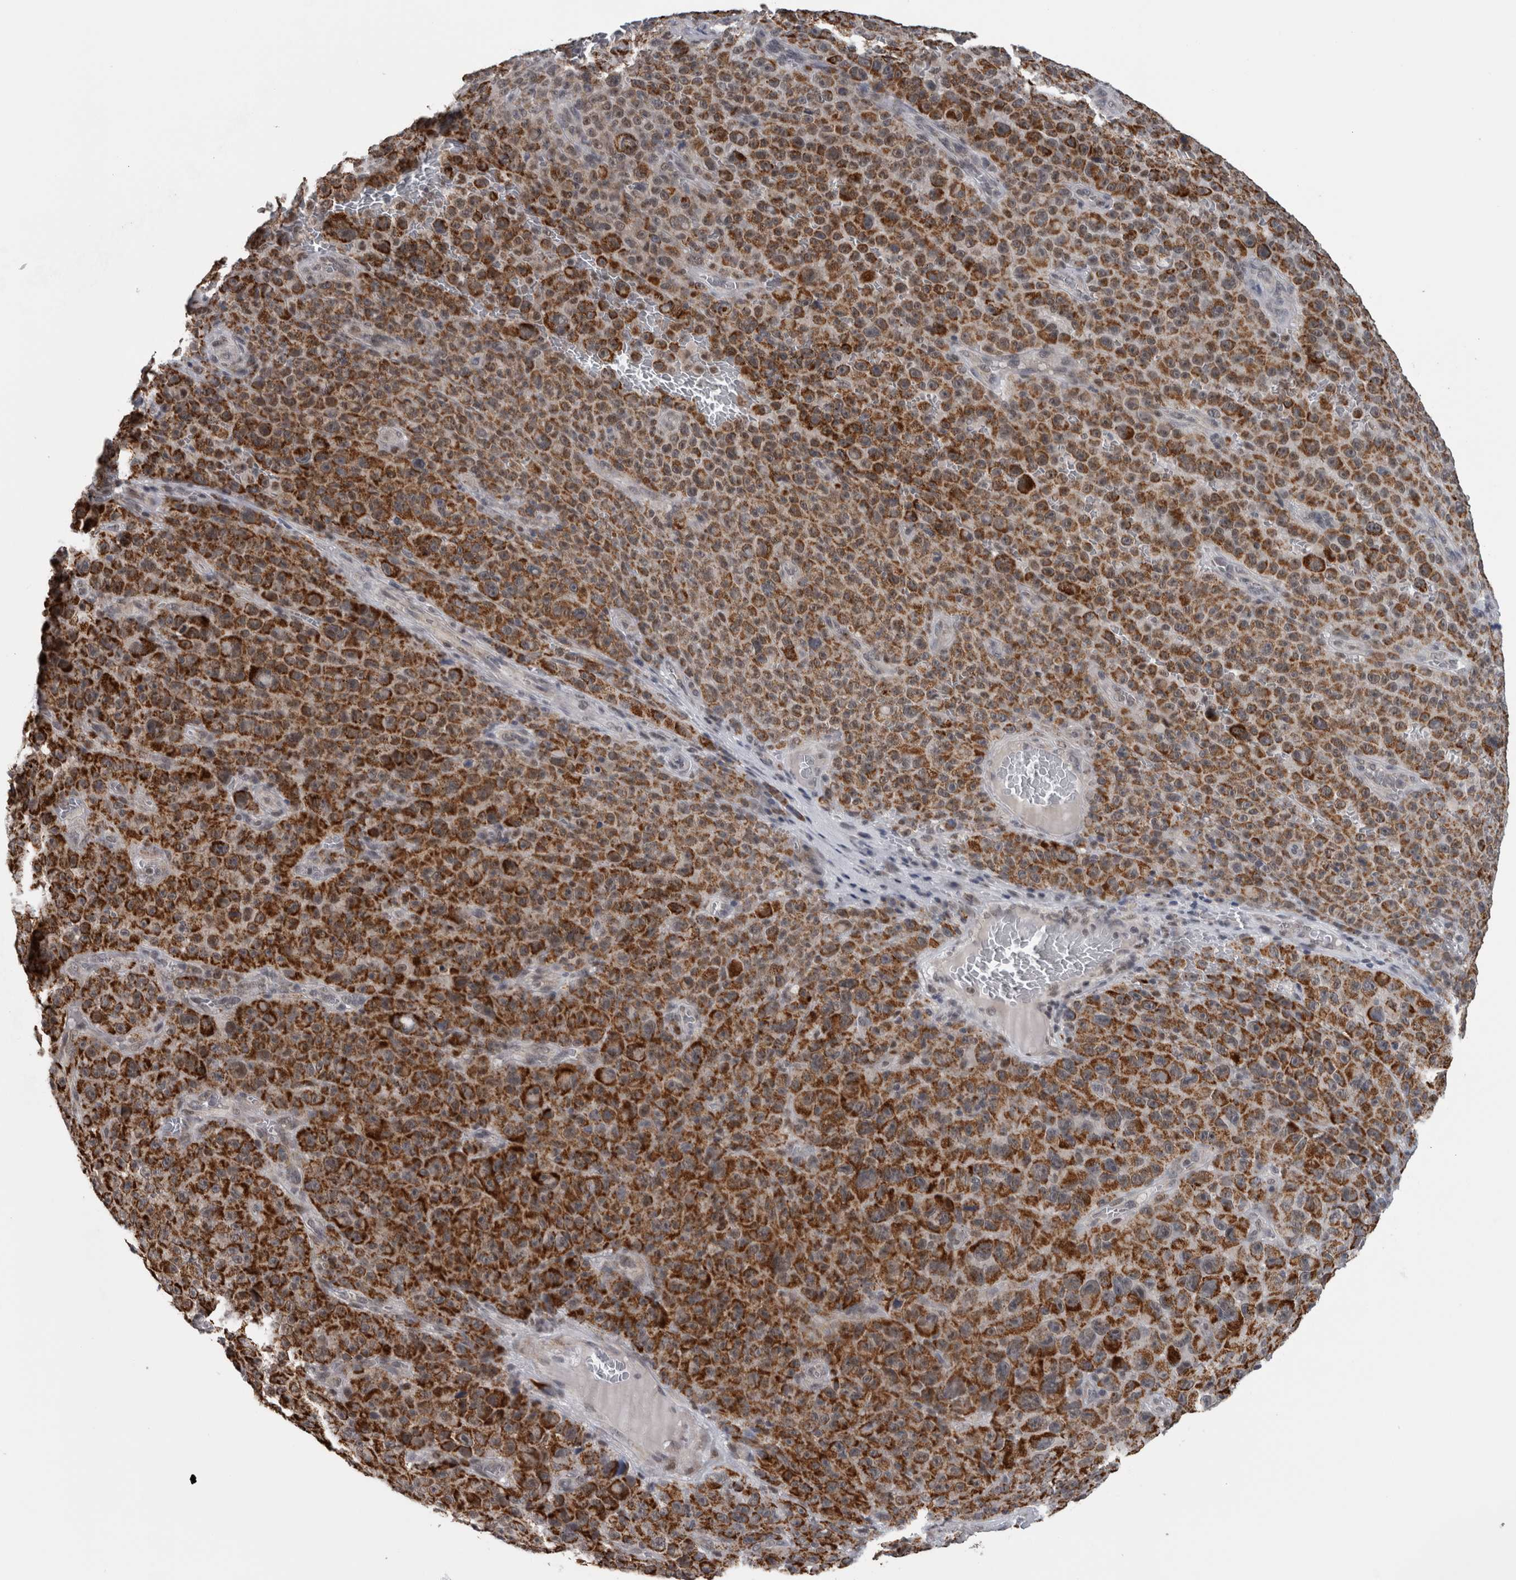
{"staining": {"intensity": "strong", "quantity": ">75%", "location": "cytoplasmic/membranous"}, "tissue": "melanoma", "cell_type": "Tumor cells", "image_type": "cancer", "snomed": [{"axis": "morphology", "description": "Malignant melanoma, NOS"}, {"axis": "topography", "description": "Skin"}], "caption": "Brown immunohistochemical staining in human melanoma shows strong cytoplasmic/membranous positivity in approximately >75% of tumor cells.", "gene": "OR2K2", "patient": {"sex": "female", "age": 82}}